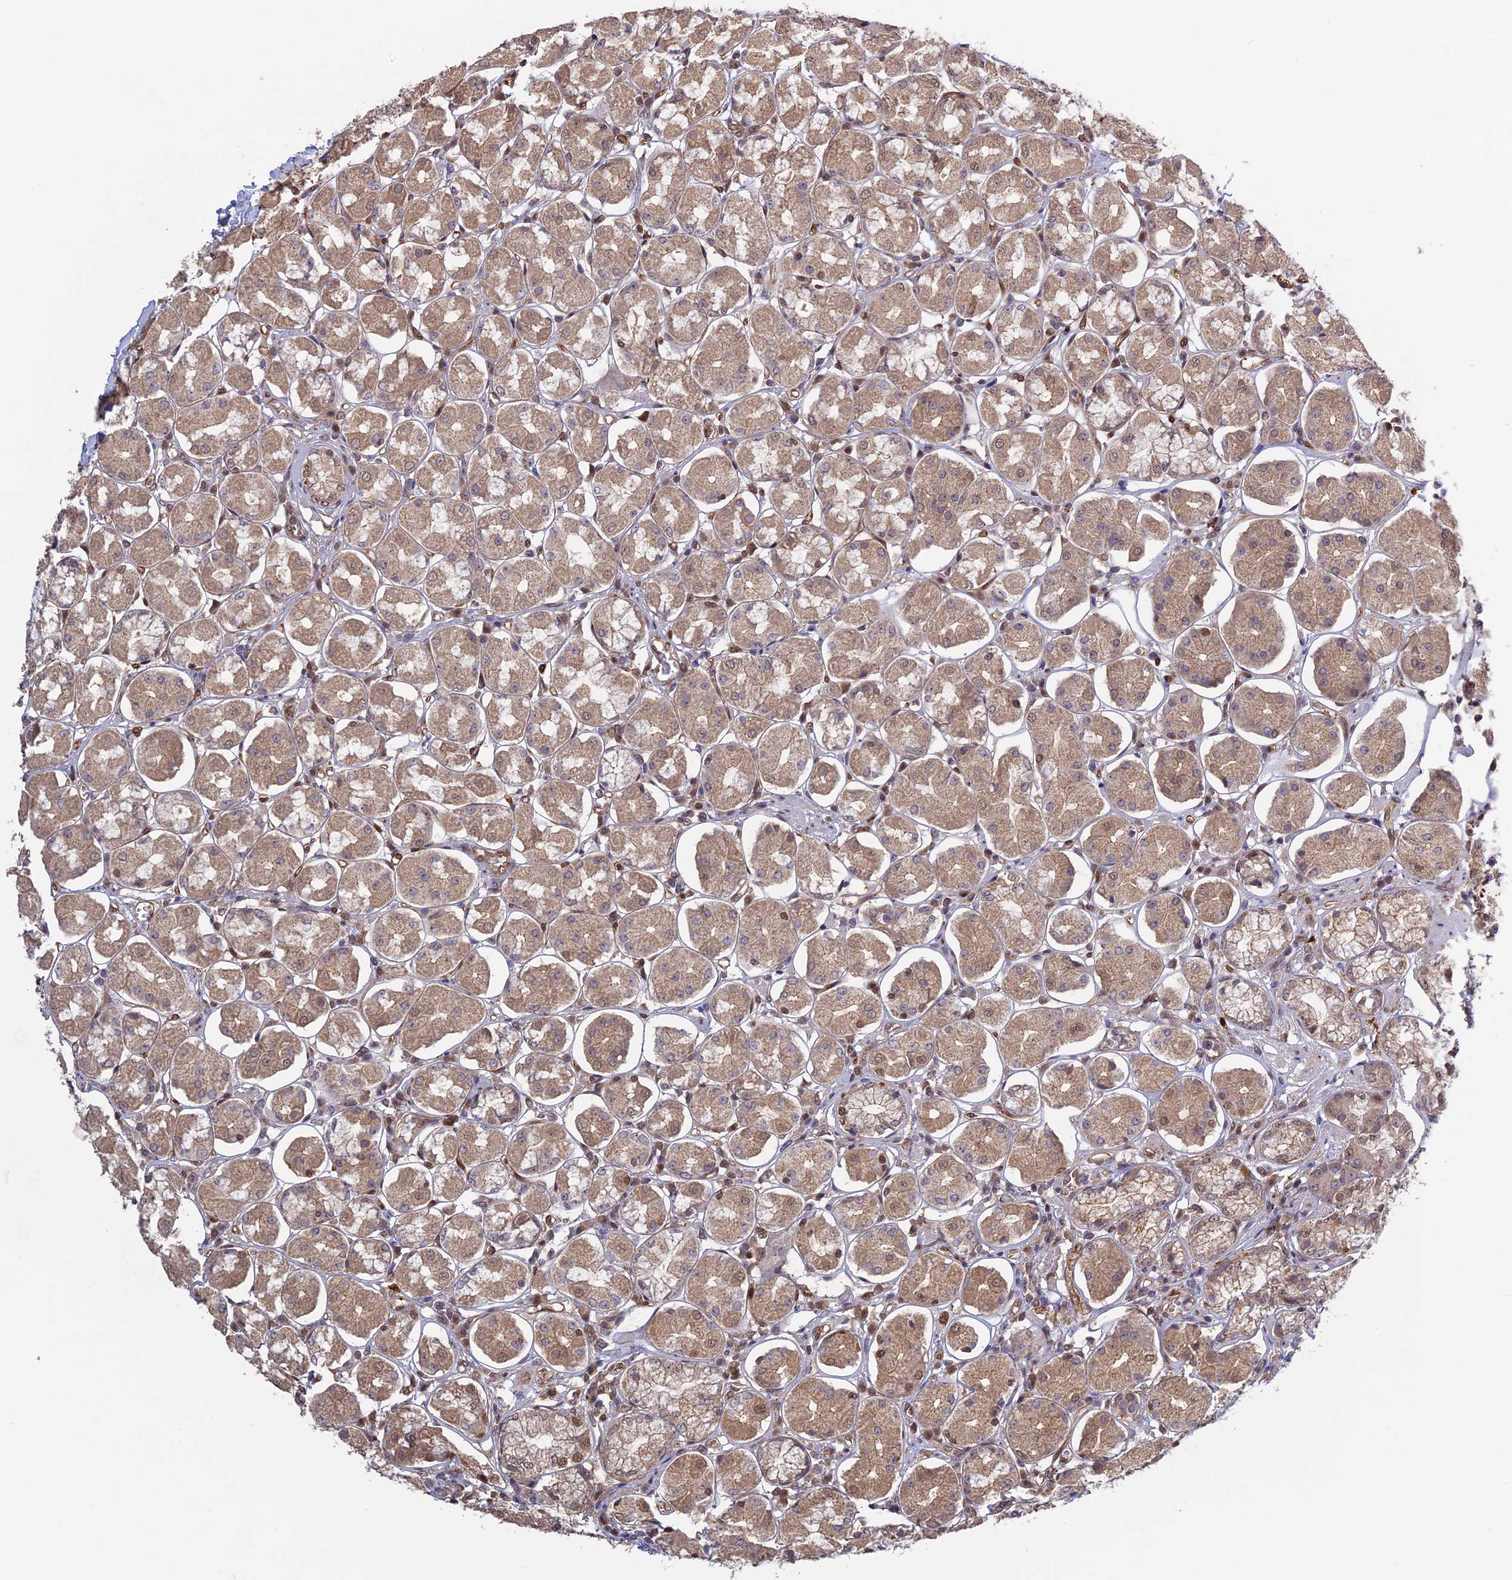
{"staining": {"intensity": "weak", "quantity": ">75%", "location": "cytoplasmic/membranous,nuclear"}, "tissue": "stomach", "cell_type": "Glandular cells", "image_type": "normal", "snomed": [{"axis": "morphology", "description": "Normal tissue, NOS"}, {"axis": "topography", "description": "Stomach, lower"}], "caption": "Protein expression analysis of benign human stomach reveals weak cytoplasmic/membranous,nuclear staining in approximately >75% of glandular cells.", "gene": "PKIG", "patient": {"sex": "female", "age": 56}}